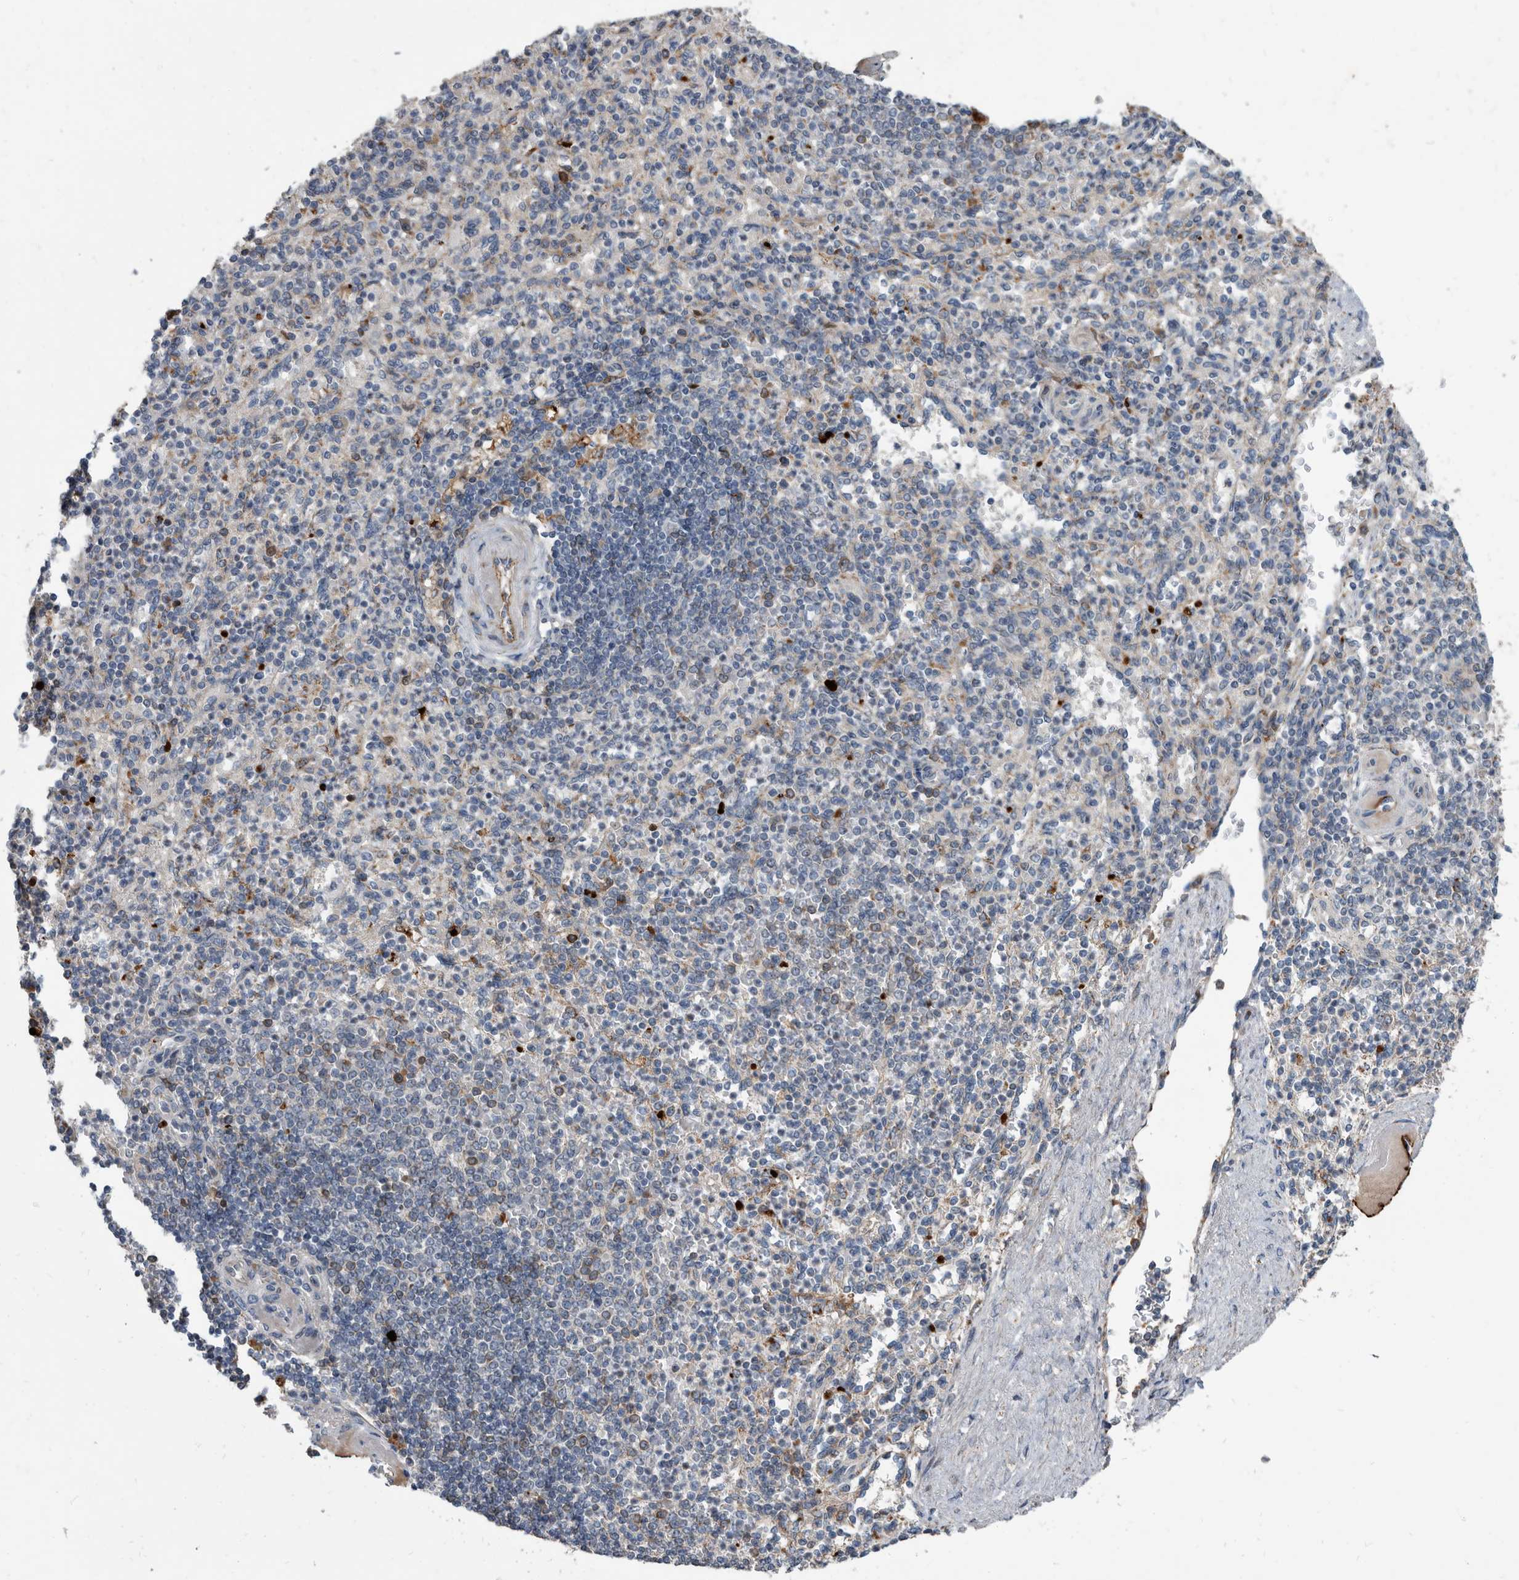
{"staining": {"intensity": "weak", "quantity": "<25%", "location": "cytoplasmic/membranous"}, "tissue": "spleen", "cell_type": "Cells in red pulp", "image_type": "normal", "snomed": [{"axis": "morphology", "description": "Normal tissue, NOS"}, {"axis": "topography", "description": "Spleen"}], "caption": "Cells in red pulp show no significant positivity in benign spleen. The staining is performed using DAB brown chromogen with nuclei counter-stained in using hematoxylin.", "gene": "PI15", "patient": {"sex": "female", "age": 74}}